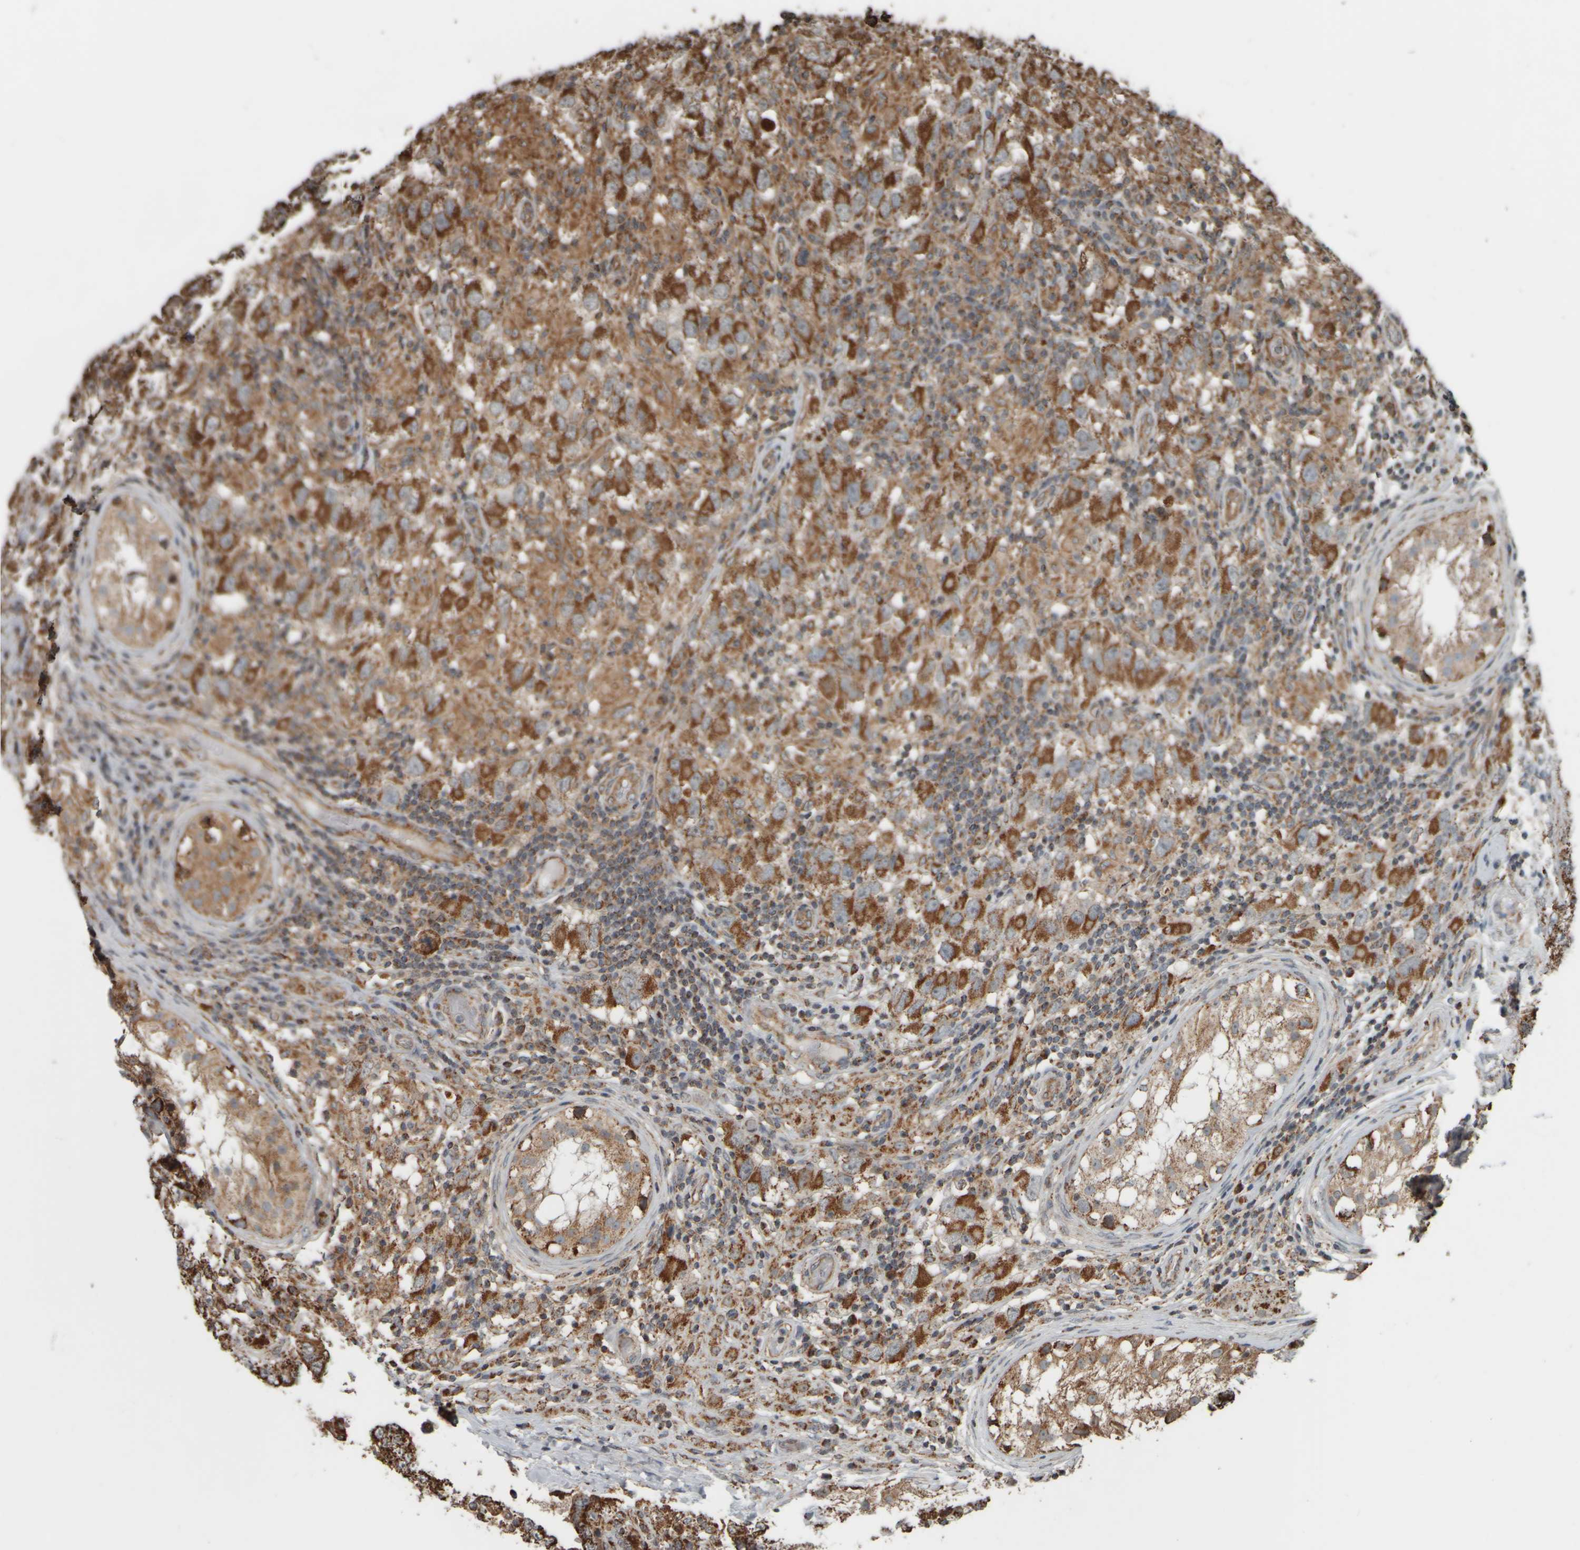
{"staining": {"intensity": "strong", "quantity": ">75%", "location": "cytoplasmic/membranous"}, "tissue": "testis cancer", "cell_type": "Tumor cells", "image_type": "cancer", "snomed": [{"axis": "morphology", "description": "Carcinoma, Embryonal, NOS"}, {"axis": "topography", "description": "Testis"}], "caption": "Immunohistochemistry image of neoplastic tissue: human testis embryonal carcinoma stained using immunohistochemistry exhibits high levels of strong protein expression localized specifically in the cytoplasmic/membranous of tumor cells, appearing as a cytoplasmic/membranous brown color.", "gene": "APBB2", "patient": {"sex": "male", "age": 21}}